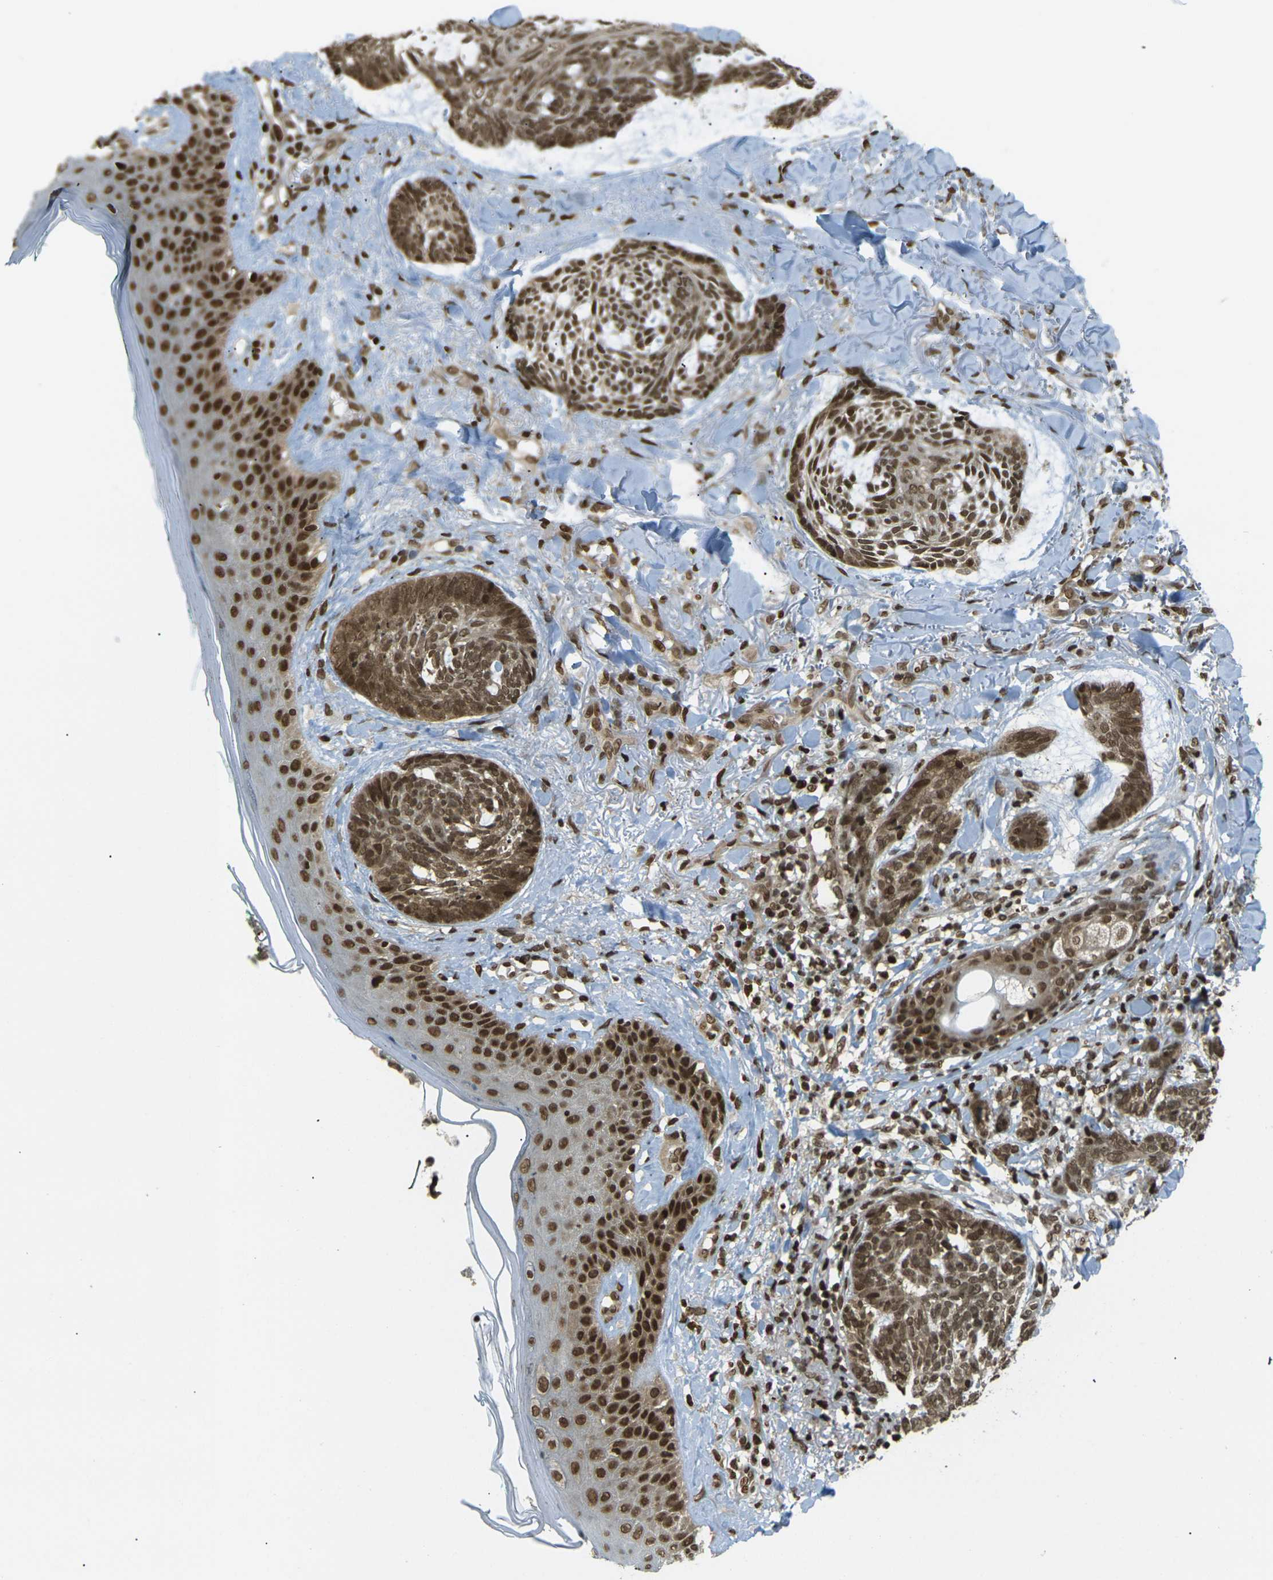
{"staining": {"intensity": "moderate", "quantity": ">75%", "location": "cytoplasmic/membranous,nuclear"}, "tissue": "skin cancer", "cell_type": "Tumor cells", "image_type": "cancer", "snomed": [{"axis": "morphology", "description": "Basal cell carcinoma"}, {"axis": "topography", "description": "Skin"}], "caption": "Tumor cells reveal moderate cytoplasmic/membranous and nuclear positivity in about >75% of cells in skin cancer.", "gene": "RUVBL2", "patient": {"sex": "male", "age": 43}}